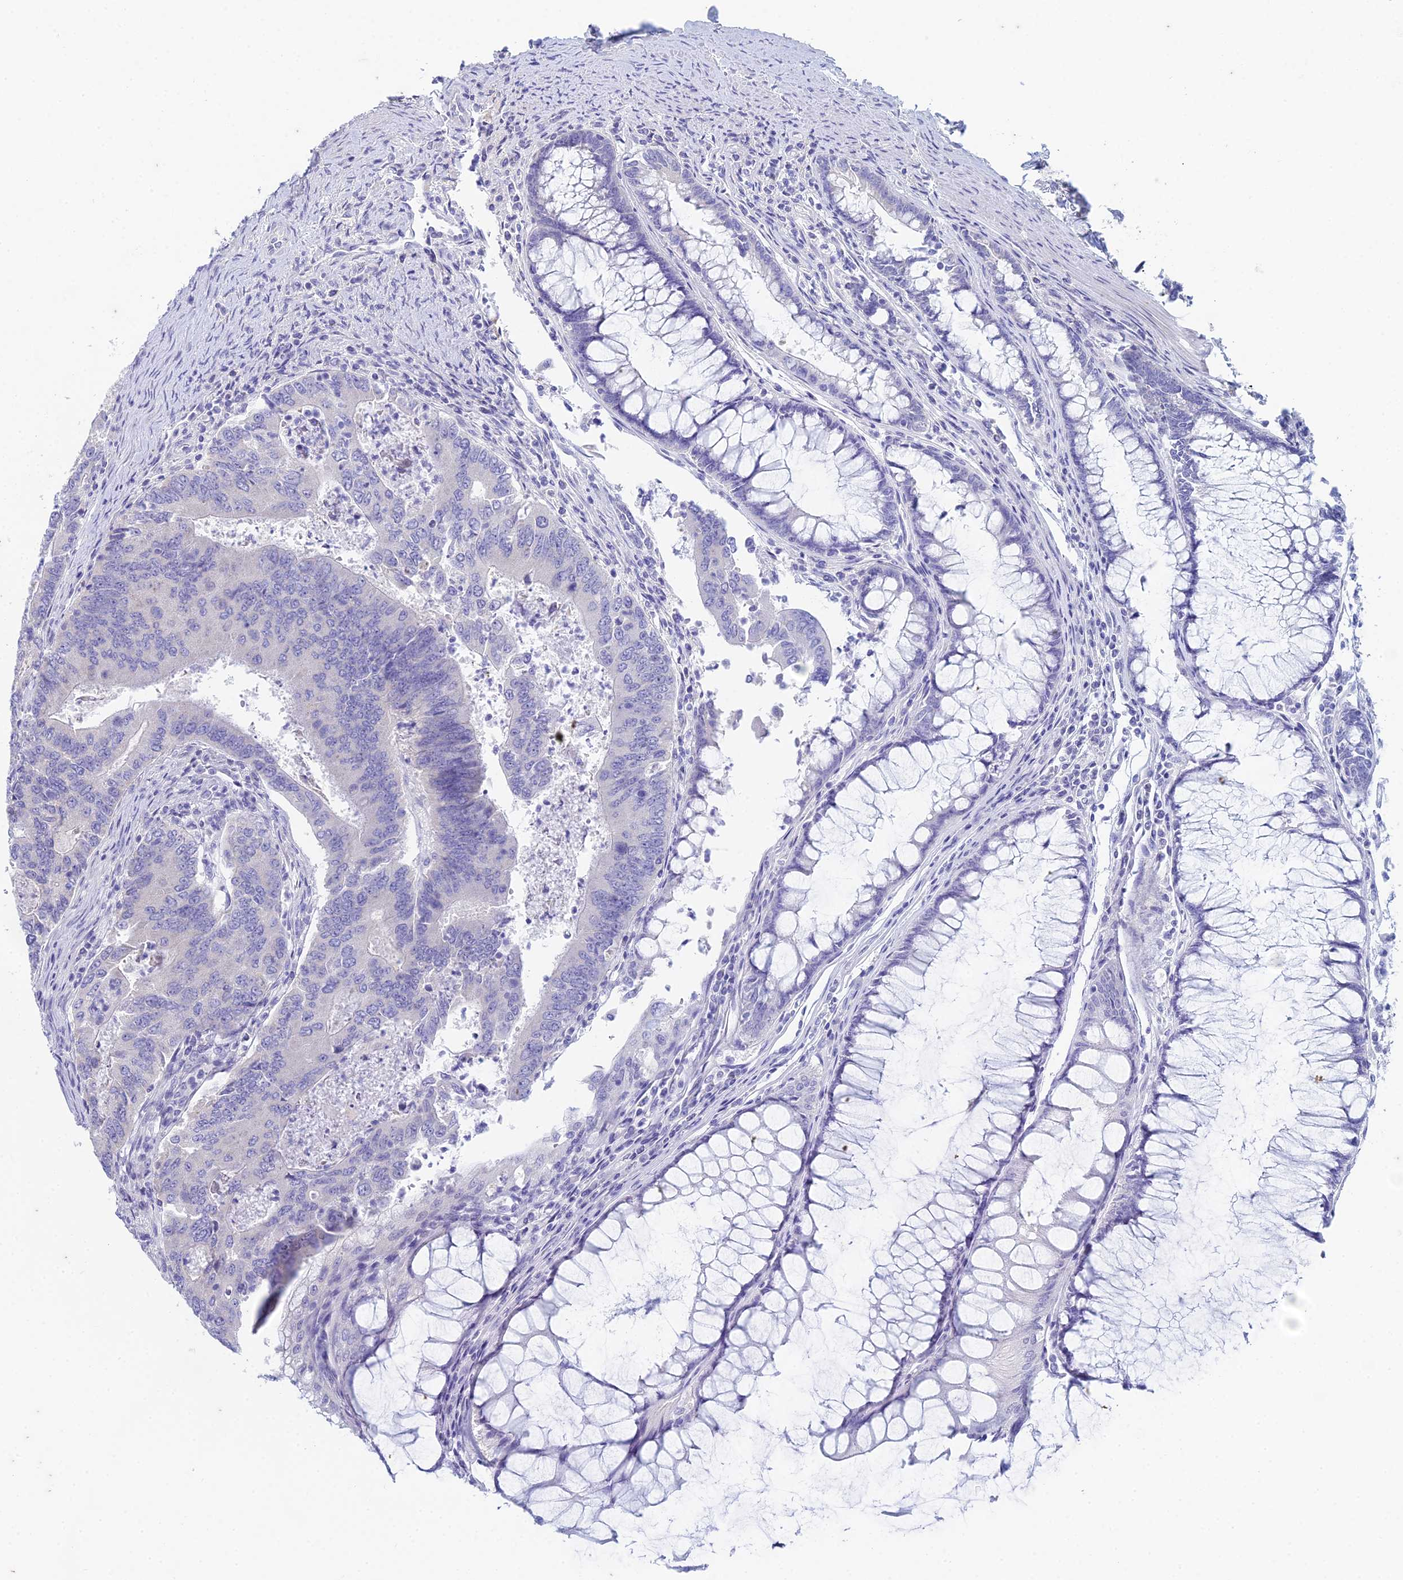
{"staining": {"intensity": "negative", "quantity": "none", "location": "none"}, "tissue": "colorectal cancer", "cell_type": "Tumor cells", "image_type": "cancer", "snomed": [{"axis": "morphology", "description": "Adenocarcinoma, NOS"}, {"axis": "topography", "description": "Colon"}], "caption": "The image shows no significant staining in tumor cells of colorectal cancer (adenocarcinoma). (DAB (3,3'-diaminobenzidine) IHC with hematoxylin counter stain).", "gene": "EEF2KMT", "patient": {"sex": "female", "age": 67}}